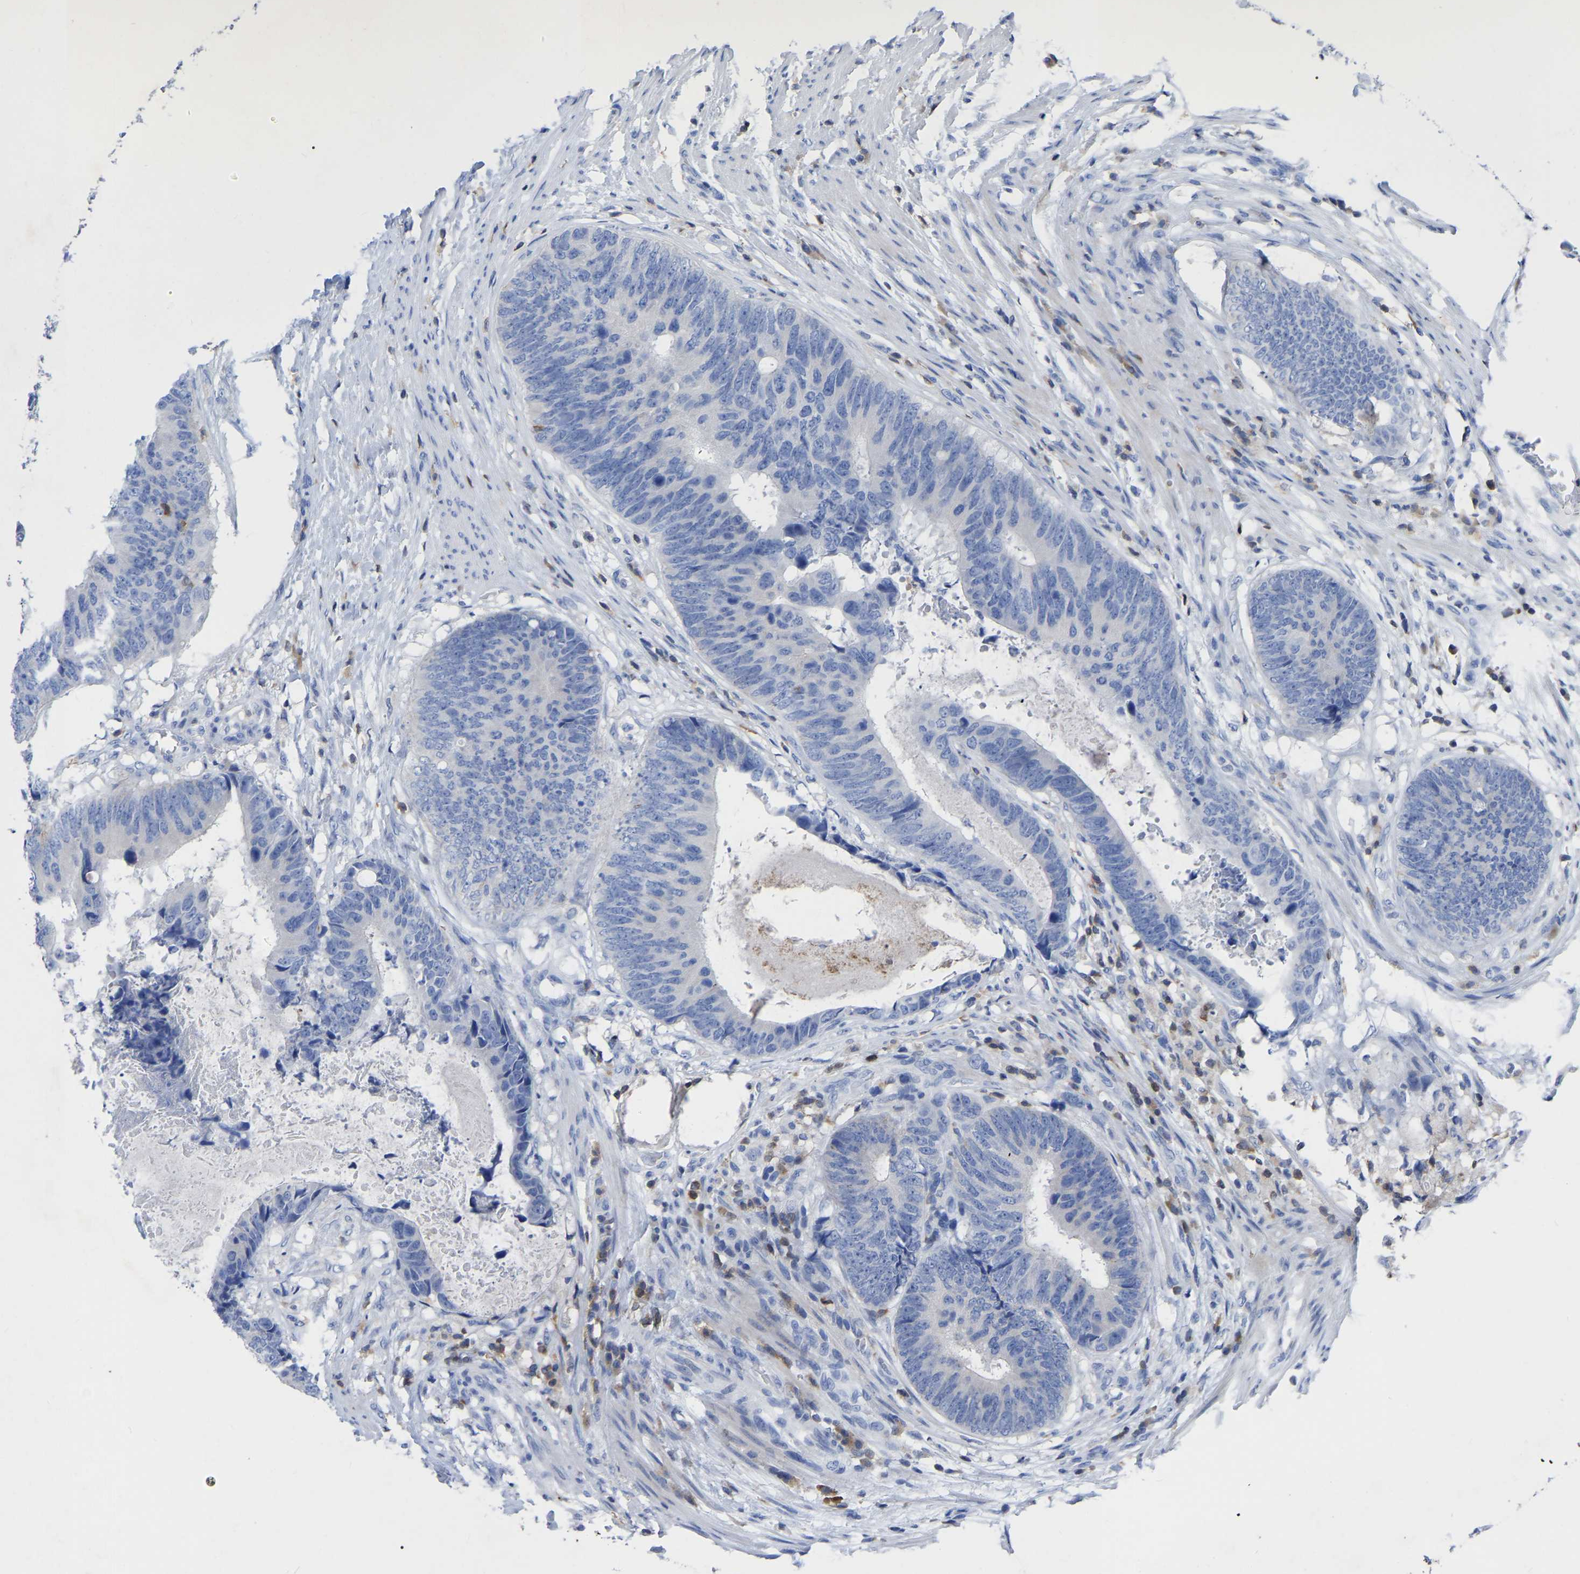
{"staining": {"intensity": "negative", "quantity": "none", "location": "none"}, "tissue": "colorectal cancer", "cell_type": "Tumor cells", "image_type": "cancer", "snomed": [{"axis": "morphology", "description": "Adenocarcinoma, NOS"}, {"axis": "topography", "description": "Colon"}], "caption": "IHC histopathology image of neoplastic tissue: human colorectal cancer (adenocarcinoma) stained with DAB (3,3'-diaminobenzidine) reveals no significant protein expression in tumor cells.", "gene": "PTPN7", "patient": {"sex": "male", "age": 56}}